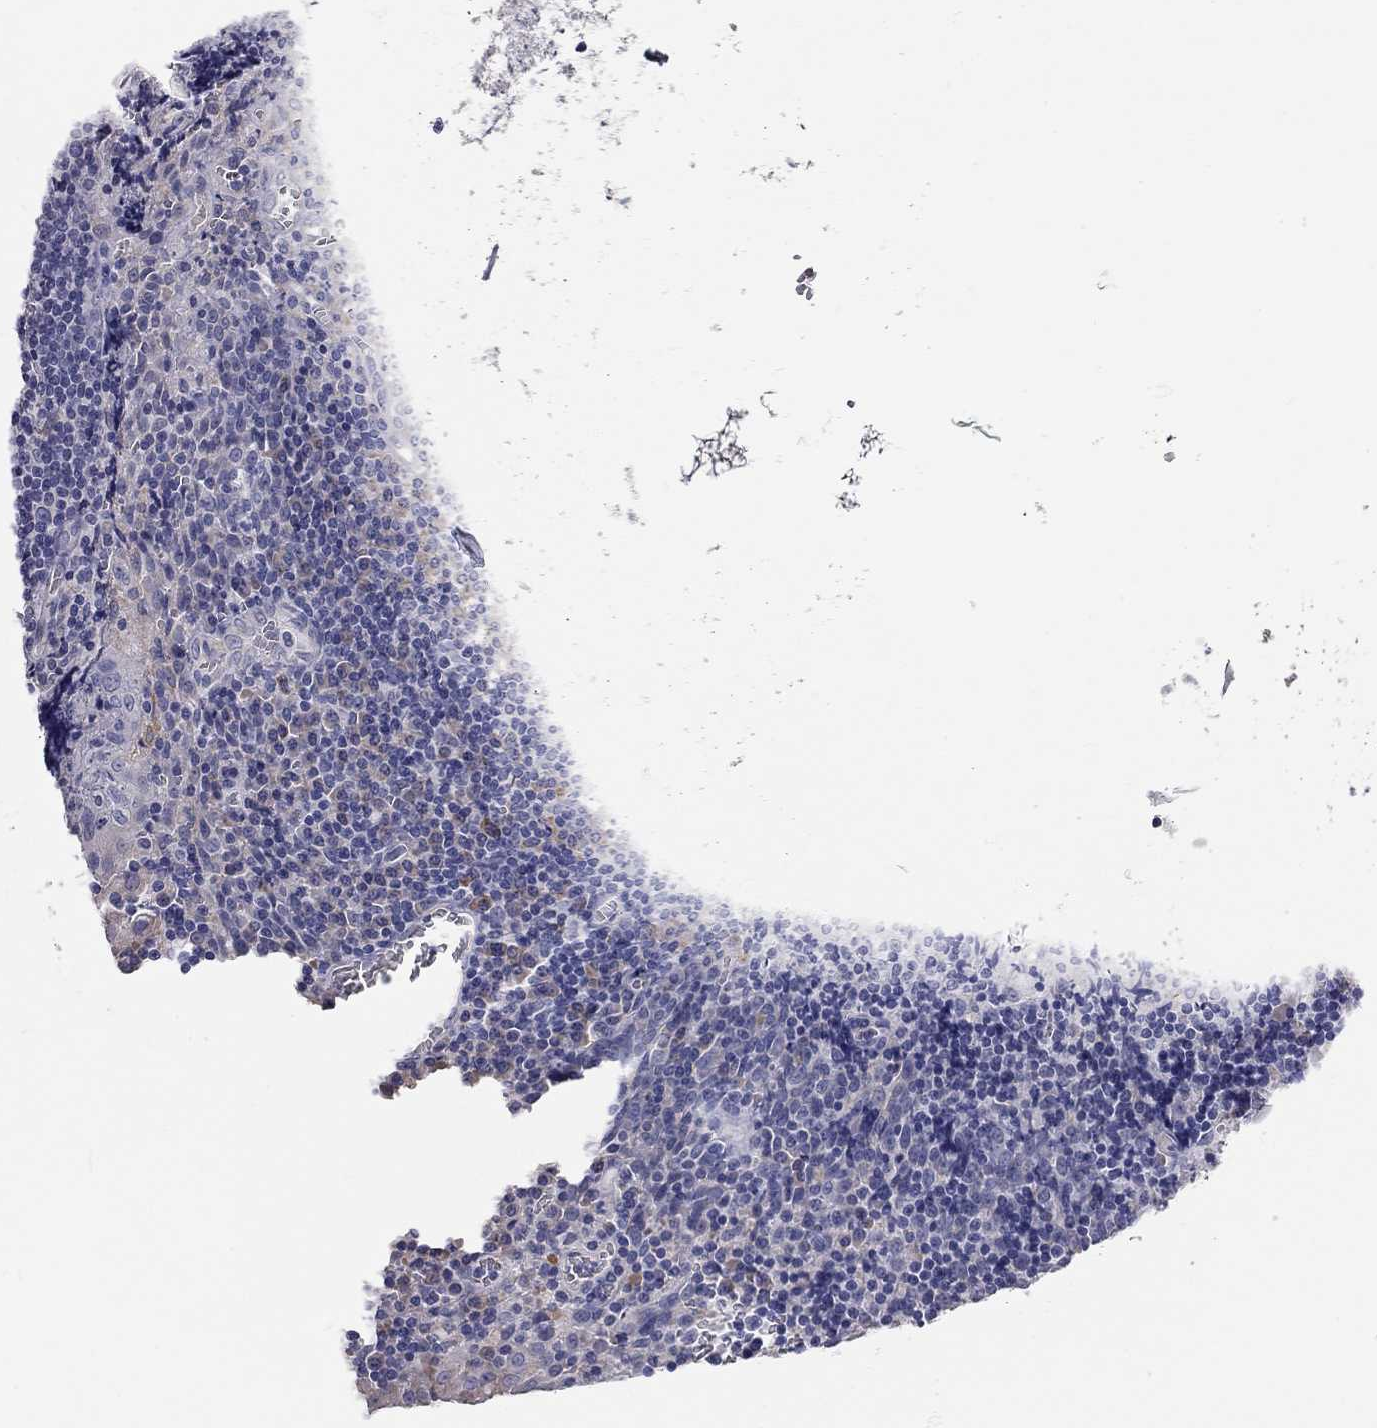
{"staining": {"intensity": "negative", "quantity": "none", "location": "none"}, "tissue": "tonsil", "cell_type": "Germinal center cells", "image_type": "normal", "snomed": [{"axis": "morphology", "description": "Normal tissue, NOS"}, {"axis": "morphology", "description": "Inflammation, NOS"}, {"axis": "topography", "description": "Tonsil"}], "caption": "Tonsil was stained to show a protein in brown. There is no significant staining in germinal center cells. Brightfield microscopy of immunohistochemistry (IHC) stained with DAB (3,3'-diaminobenzidine) (brown) and hematoxylin (blue), captured at high magnification.", "gene": "XAGE2", "patient": {"sex": "female", "age": 31}}